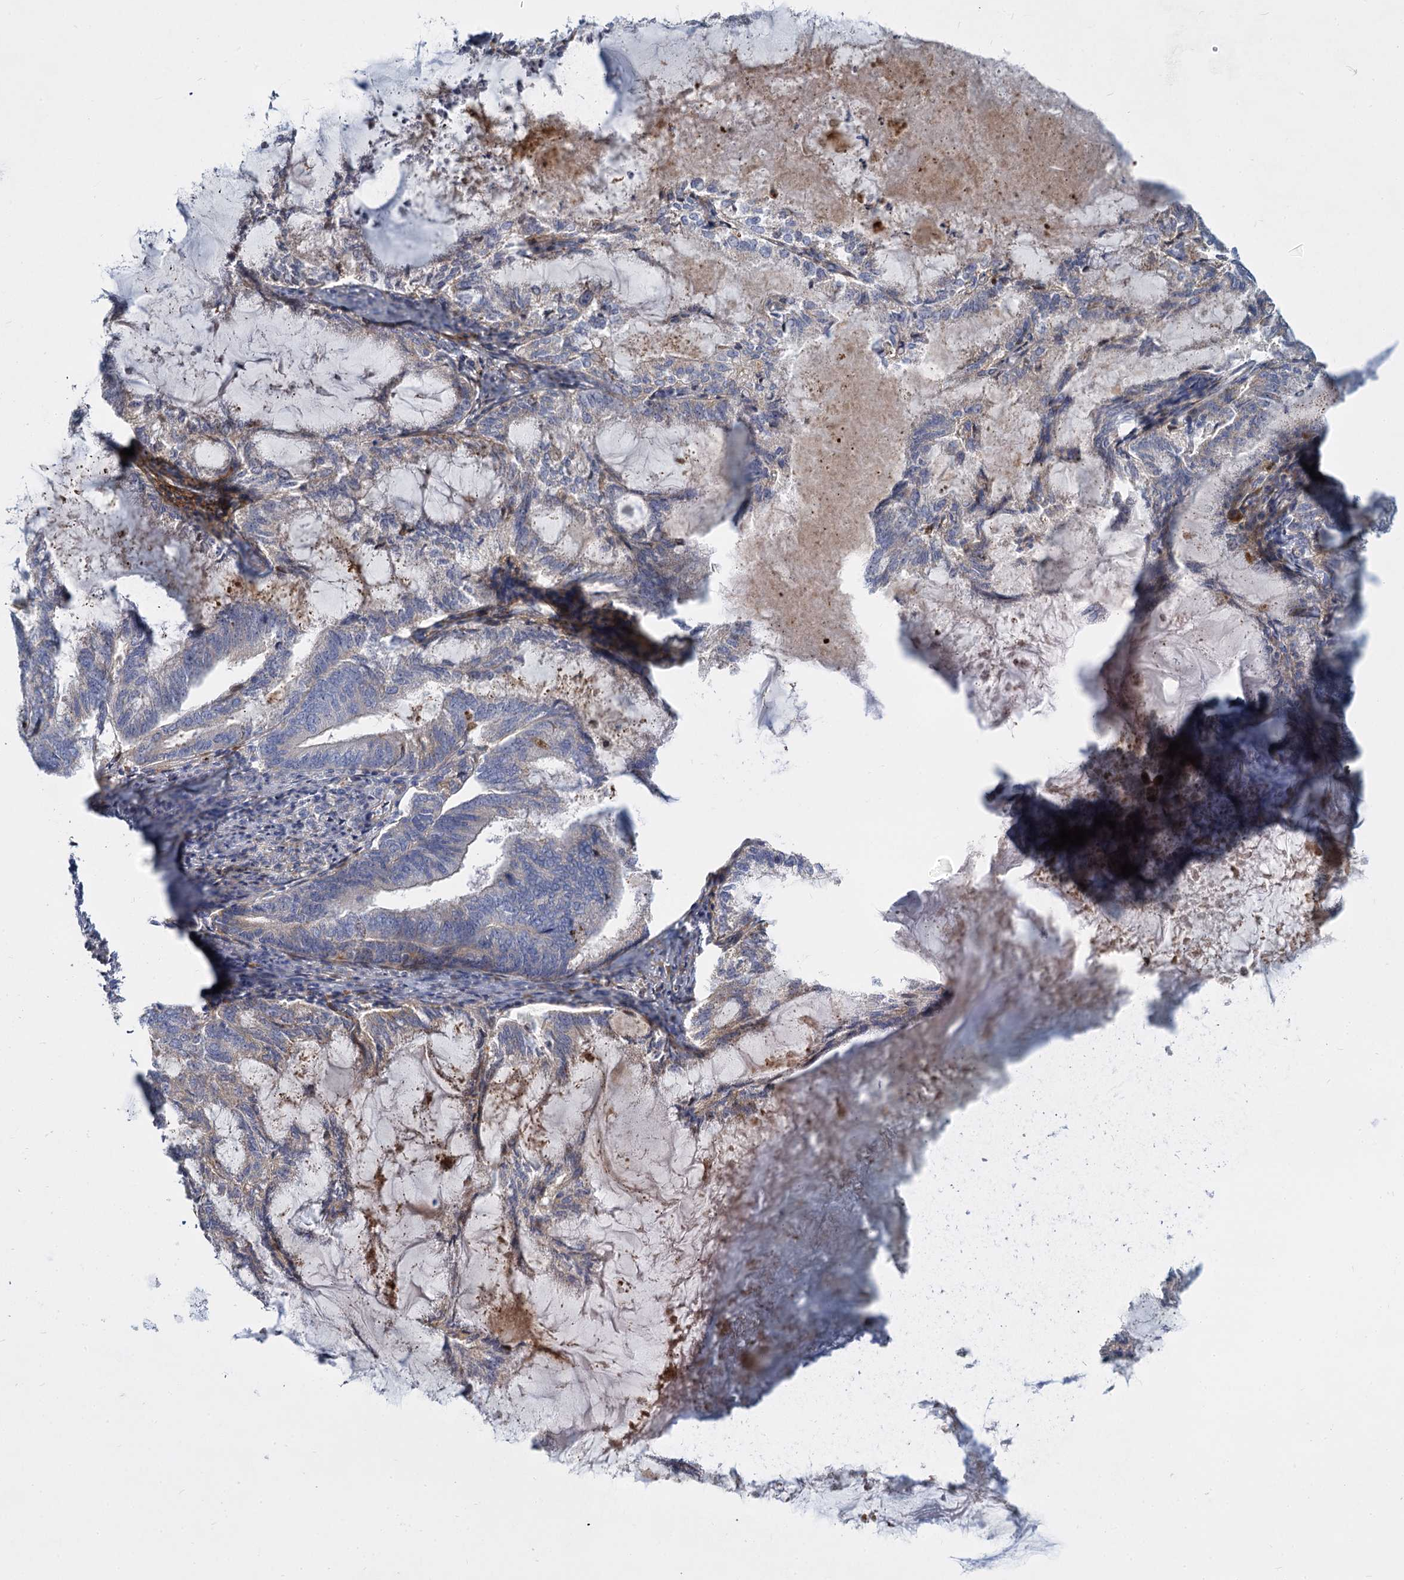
{"staining": {"intensity": "weak", "quantity": "<25%", "location": "cytoplasmic/membranous"}, "tissue": "endometrial cancer", "cell_type": "Tumor cells", "image_type": "cancer", "snomed": [{"axis": "morphology", "description": "Adenocarcinoma, NOS"}, {"axis": "topography", "description": "Endometrium"}], "caption": "Immunohistochemical staining of endometrial adenocarcinoma displays no significant positivity in tumor cells.", "gene": "TRIM77", "patient": {"sex": "female", "age": 86}}